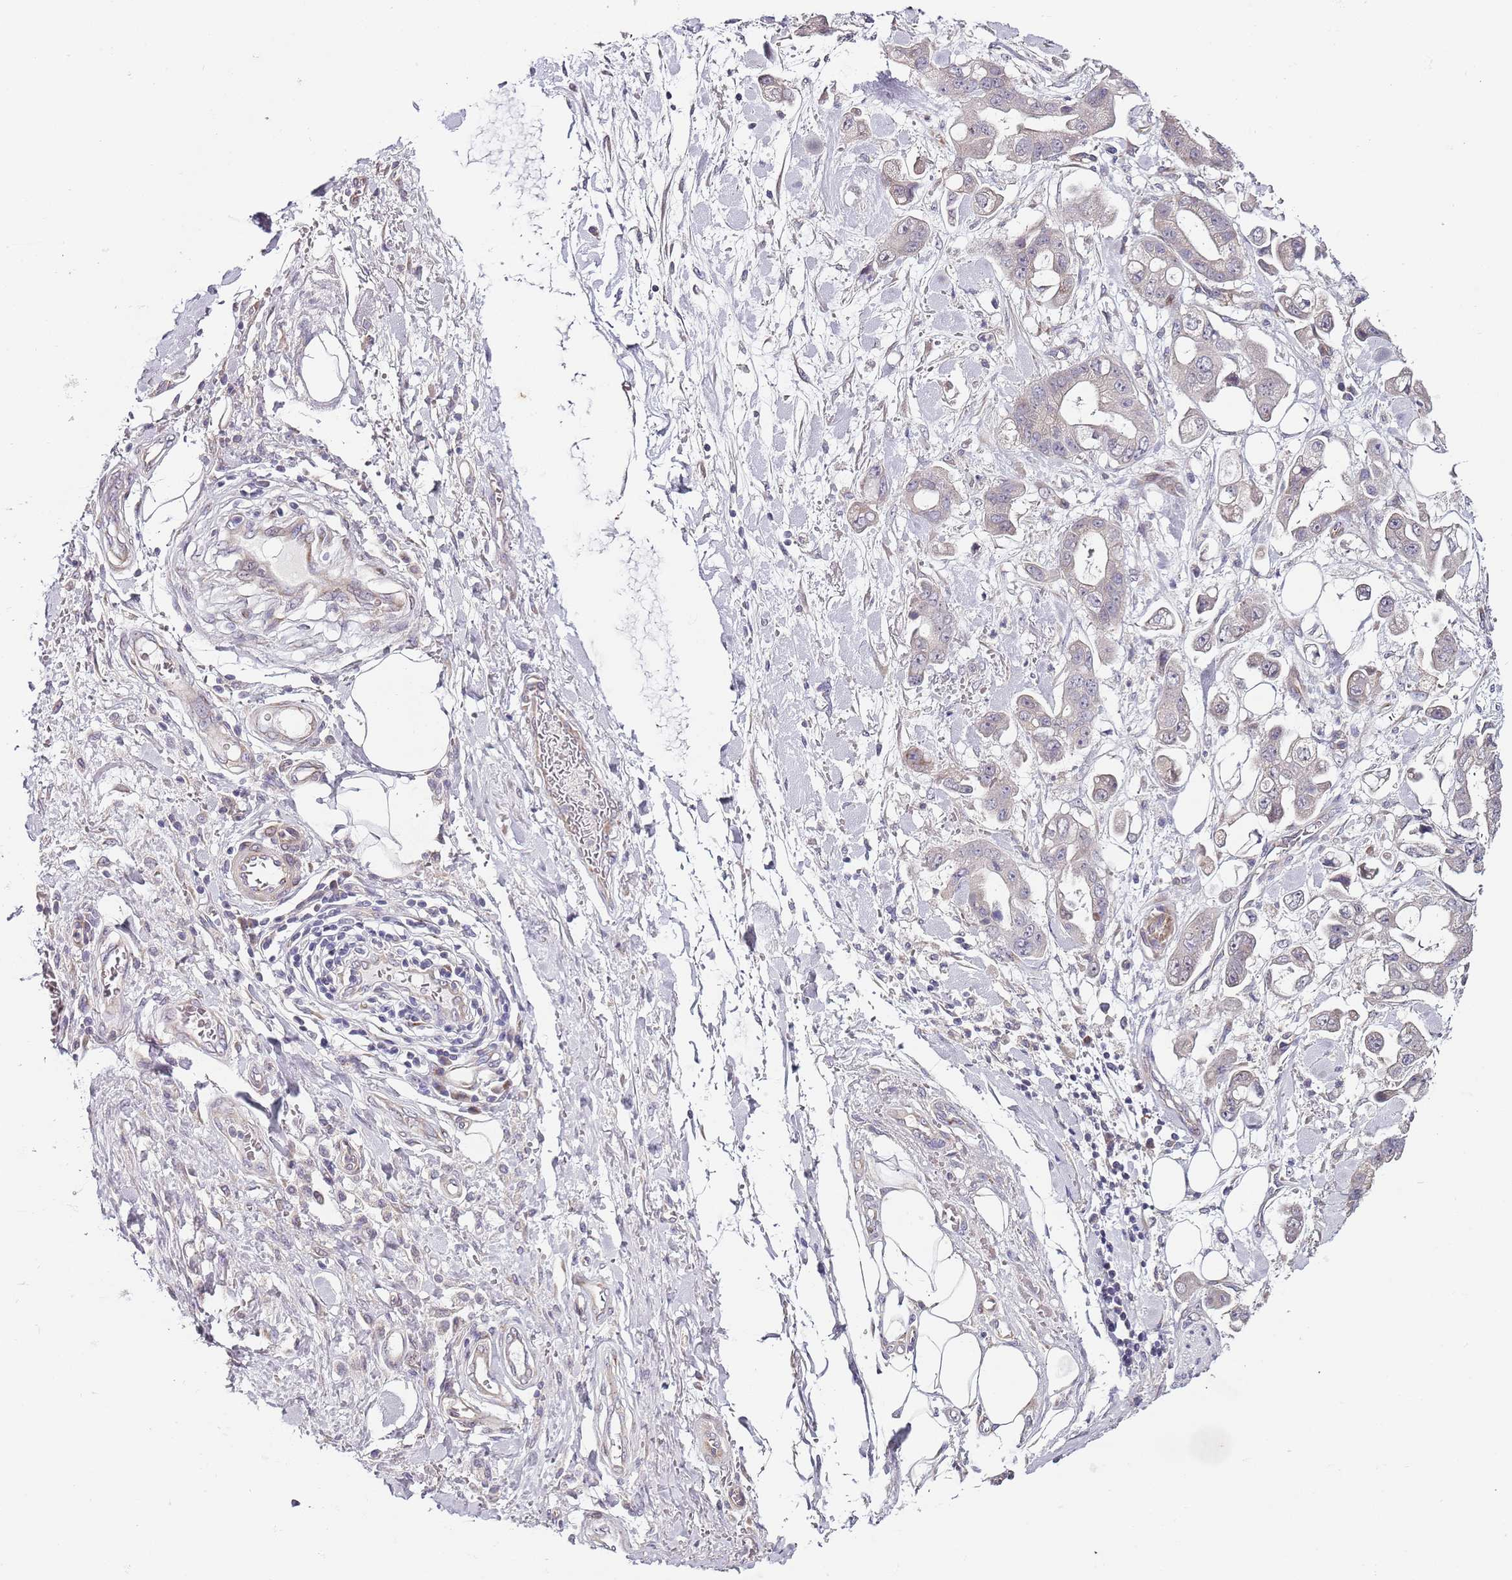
{"staining": {"intensity": "negative", "quantity": "none", "location": "none"}, "tissue": "stomach cancer", "cell_type": "Tumor cells", "image_type": "cancer", "snomed": [{"axis": "morphology", "description": "Adenocarcinoma, NOS"}, {"axis": "topography", "description": "Stomach"}], "caption": "DAB immunohistochemical staining of human stomach cancer (adenocarcinoma) shows no significant expression in tumor cells.", "gene": "TBC1D9", "patient": {"sex": "male", "age": 62}}